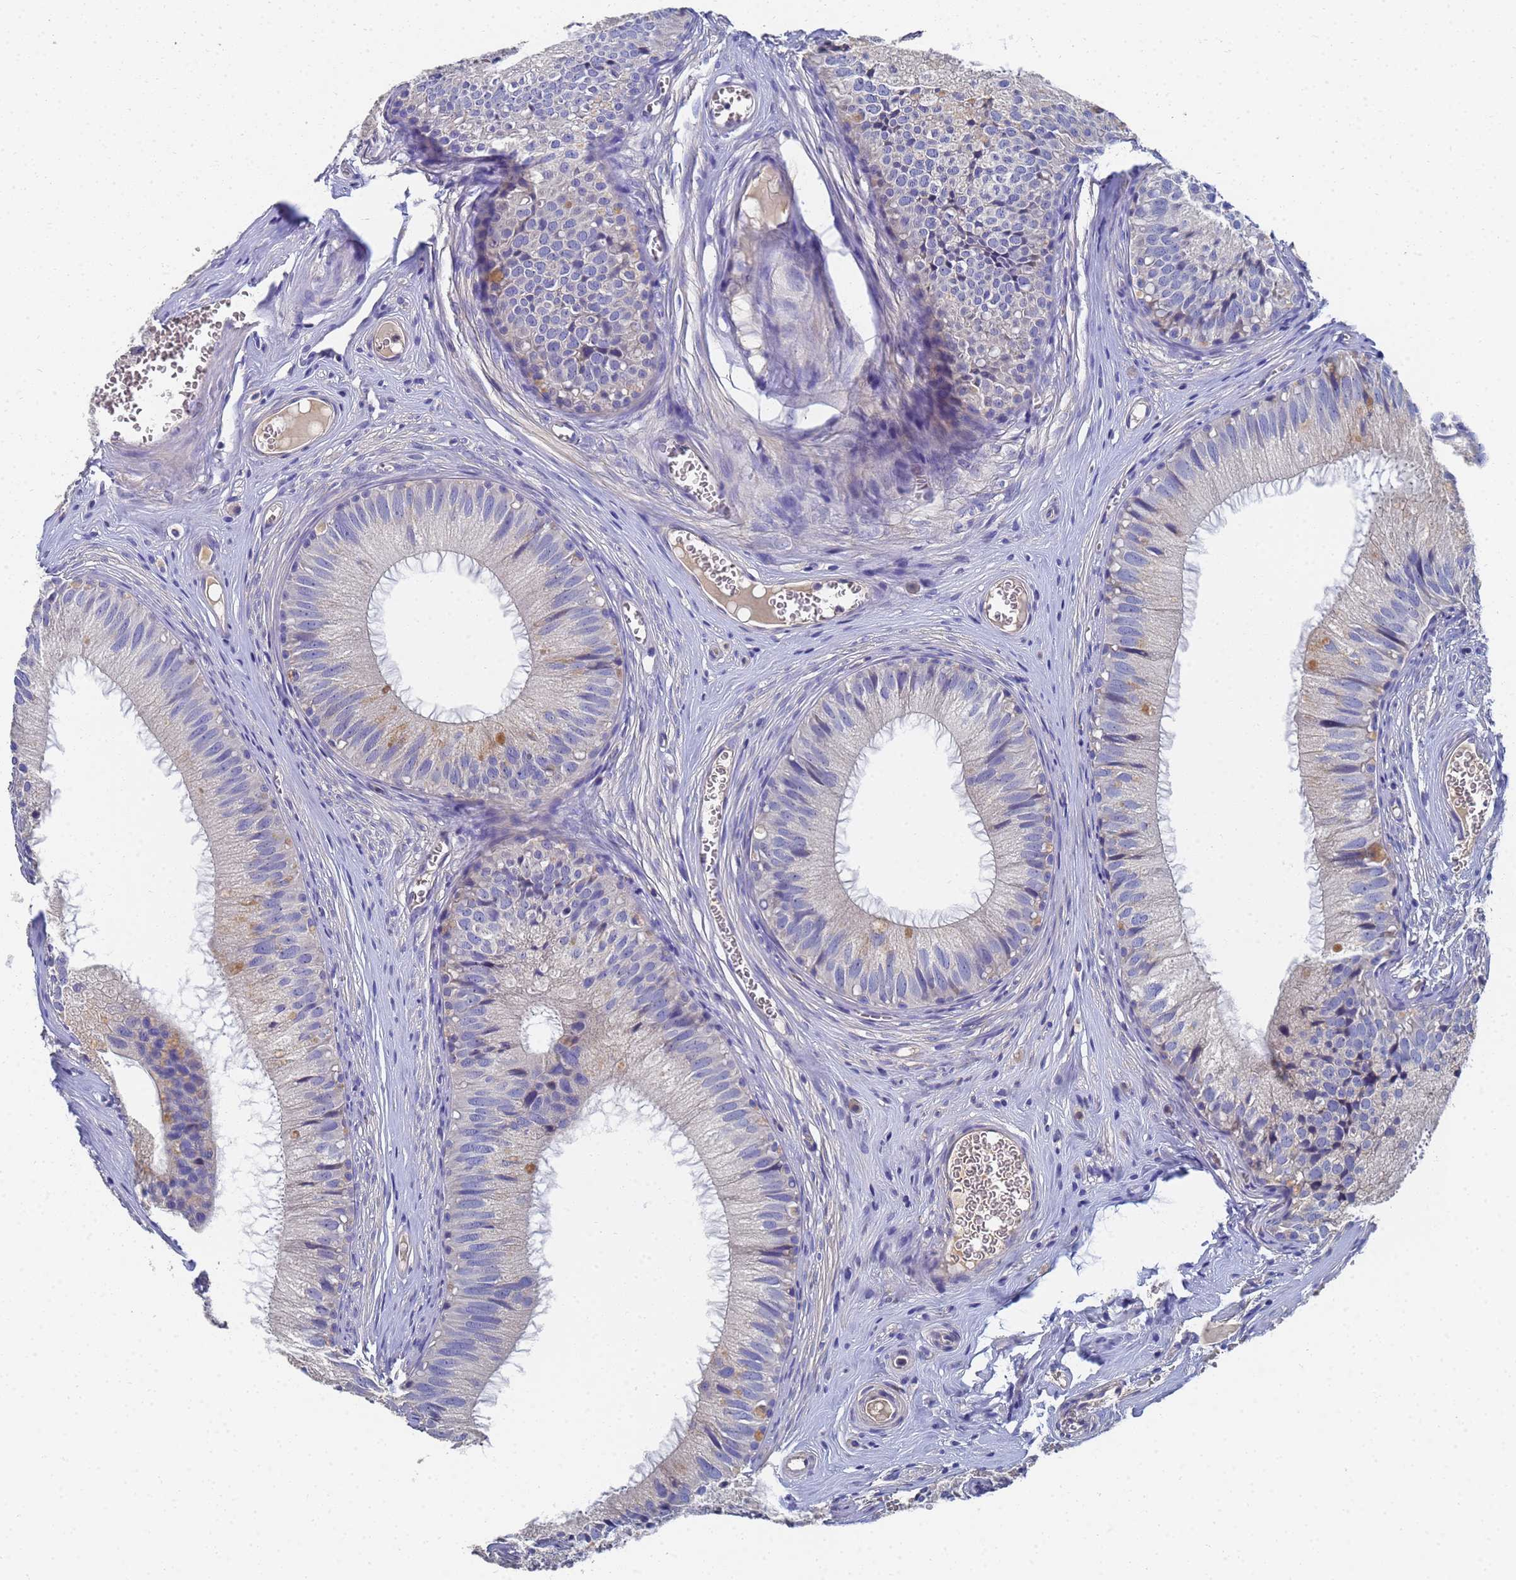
{"staining": {"intensity": "negative", "quantity": "none", "location": "none"}, "tissue": "epididymis", "cell_type": "Glandular cells", "image_type": "normal", "snomed": [{"axis": "morphology", "description": "Normal tissue, NOS"}, {"axis": "topography", "description": "Epididymis"}], "caption": "This is an immunohistochemistry (IHC) image of benign human epididymis. There is no positivity in glandular cells.", "gene": "LBX2", "patient": {"sex": "male", "age": 36}}